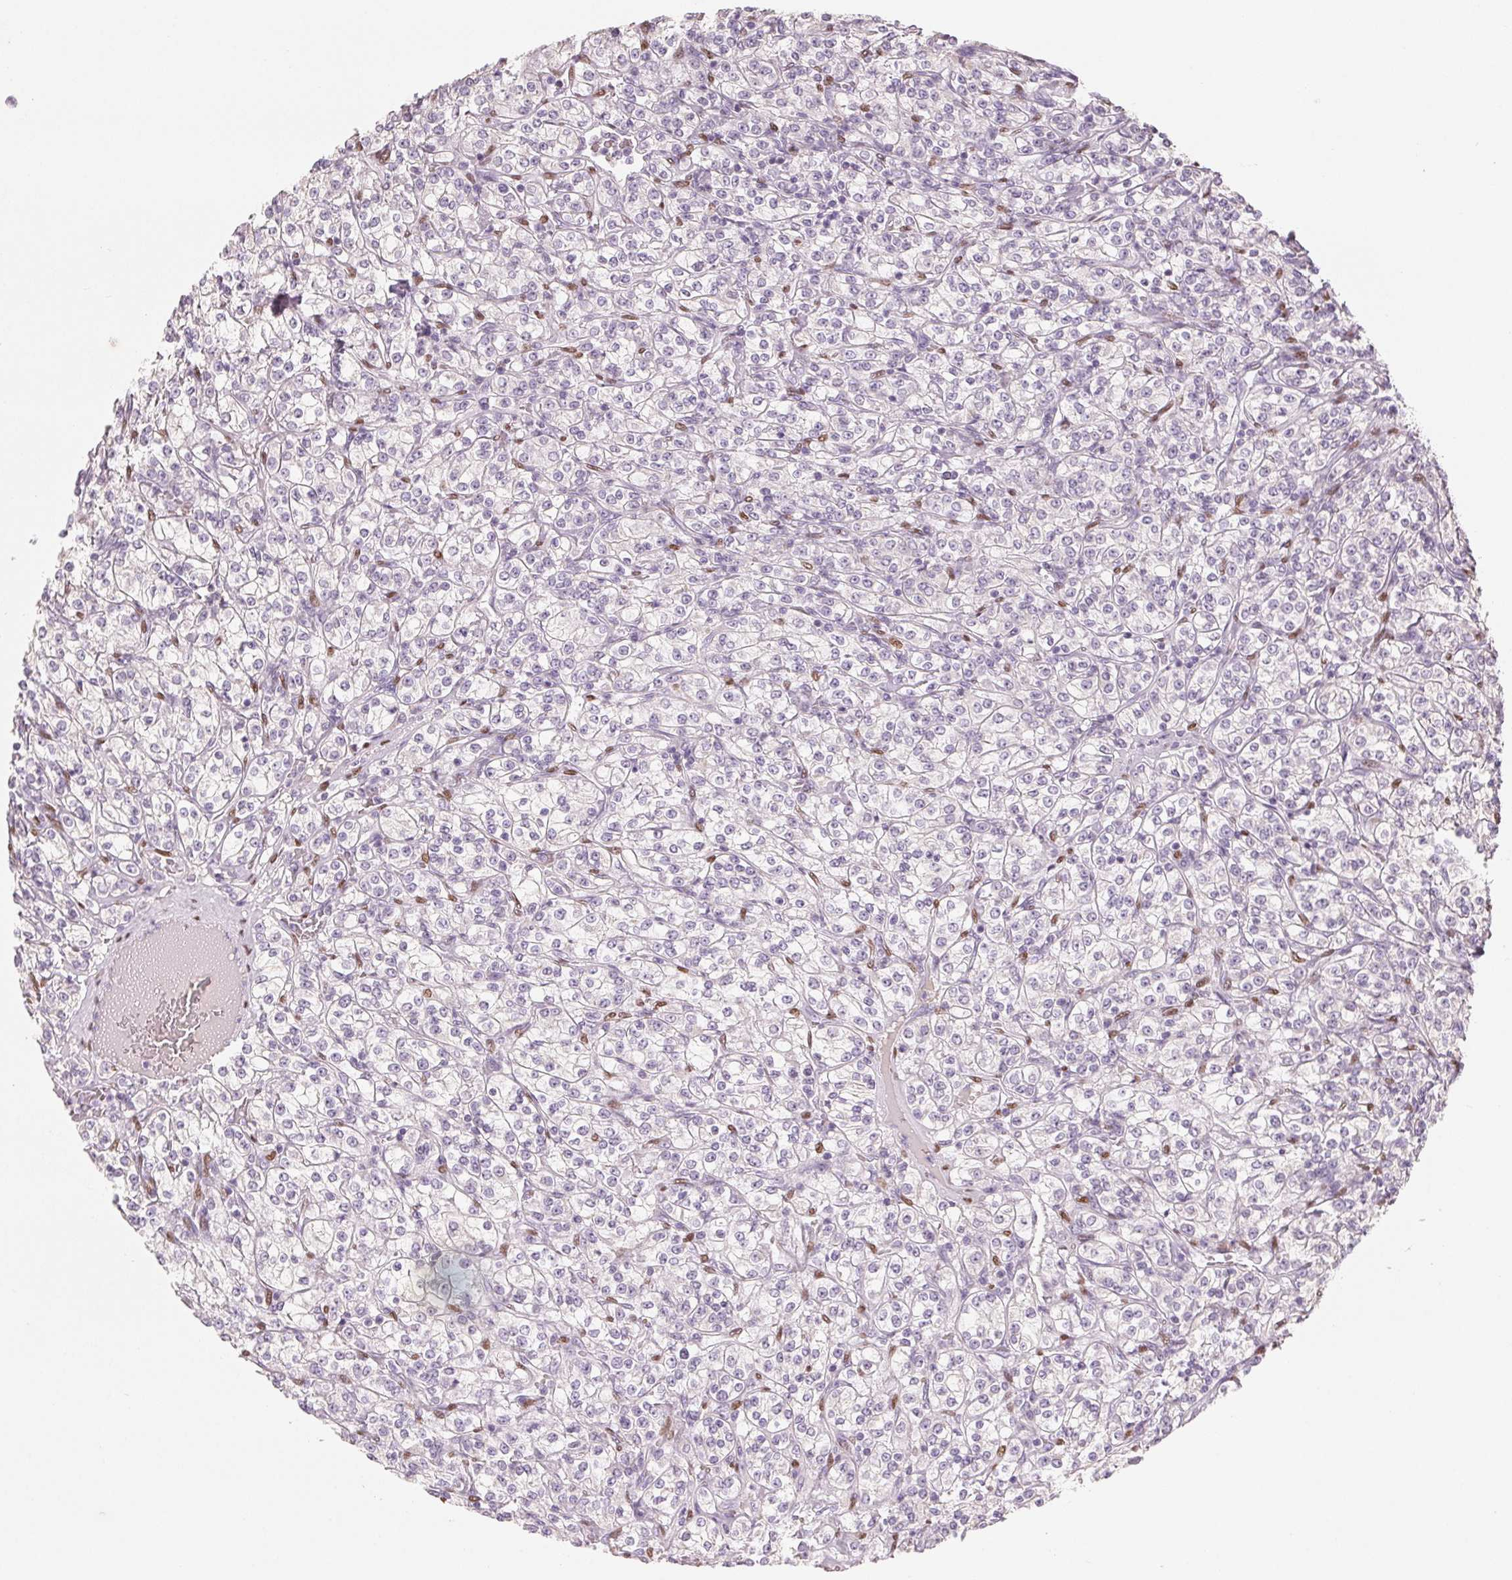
{"staining": {"intensity": "negative", "quantity": "none", "location": "none"}, "tissue": "renal cancer", "cell_type": "Tumor cells", "image_type": "cancer", "snomed": [{"axis": "morphology", "description": "Adenocarcinoma, NOS"}, {"axis": "topography", "description": "Kidney"}], "caption": "An IHC micrograph of renal adenocarcinoma is shown. There is no staining in tumor cells of renal adenocarcinoma.", "gene": "SMARCD3", "patient": {"sex": "male", "age": 77}}